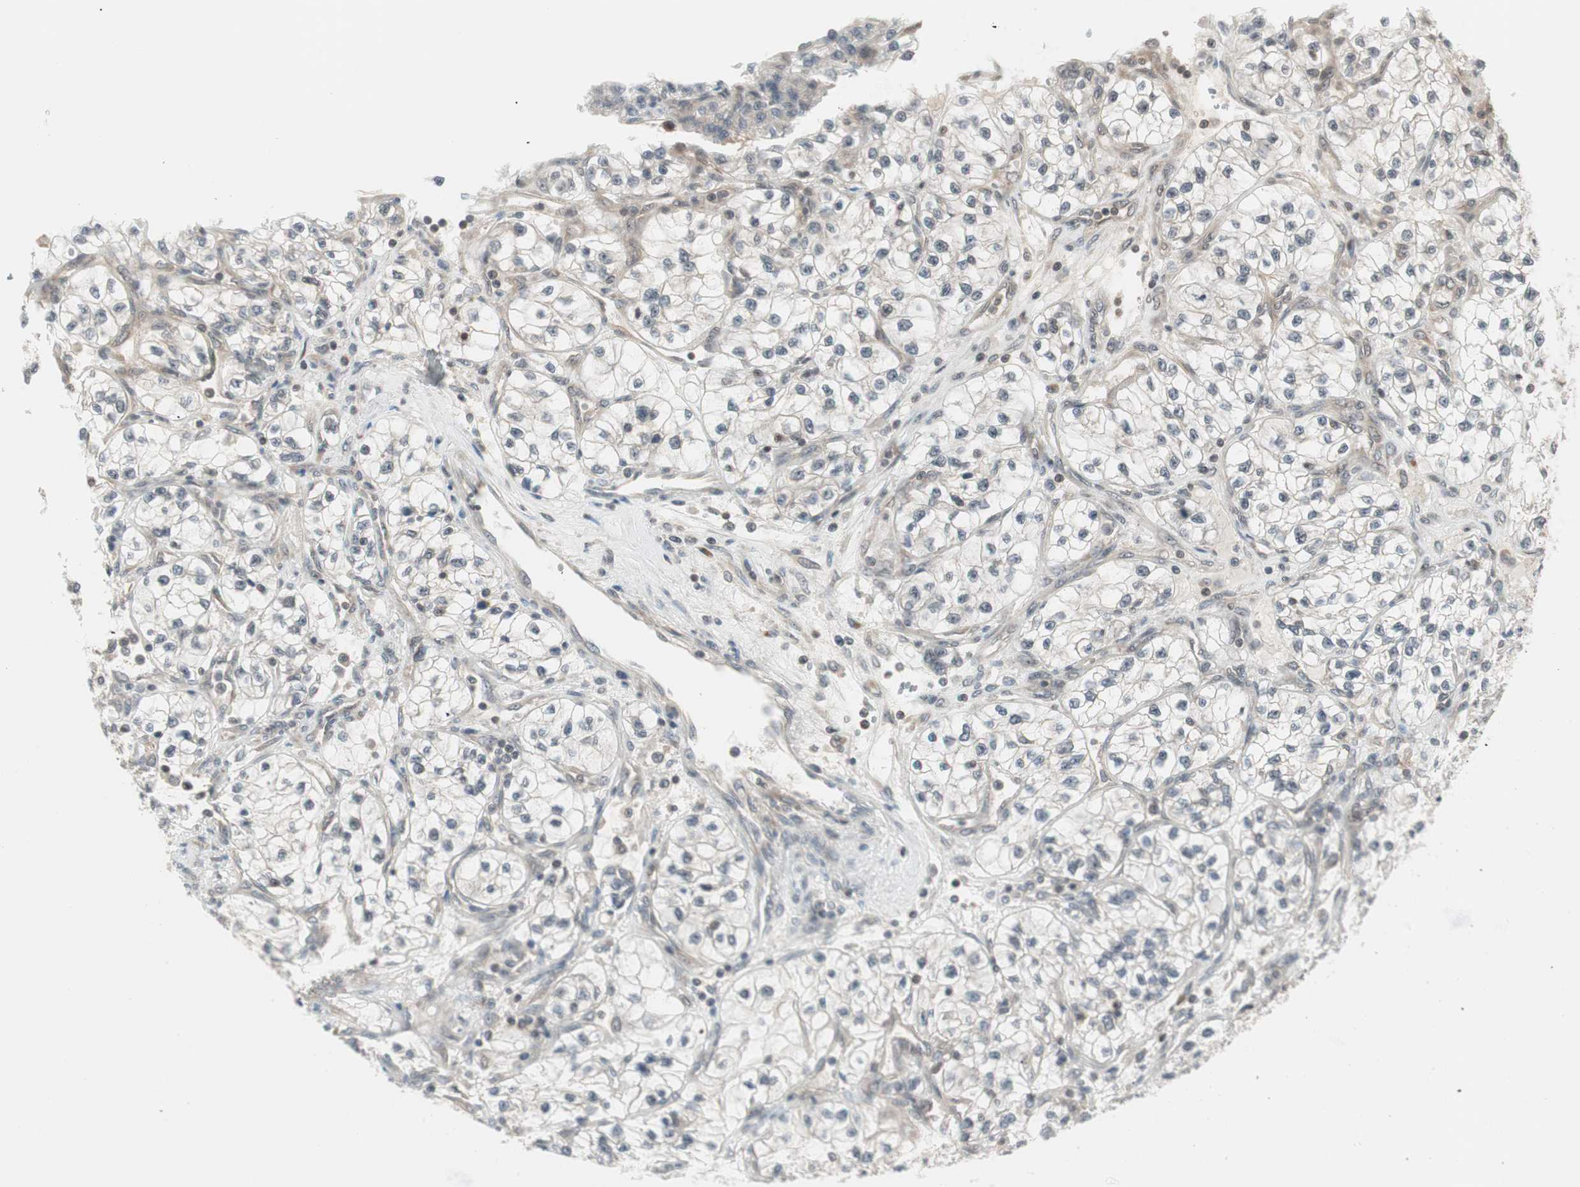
{"staining": {"intensity": "weak", "quantity": "<25%", "location": "cytoplasmic/membranous,nuclear"}, "tissue": "renal cancer", "cell_type": "Tumor cells", "image_type": "cancer", "snomed": [{"axis": "morphology", "description": "Adenocarcinoma, NOS"}, {"axis": "topography", "description": "Kidney"}], "caption": "Immunohistochemical staining of adenocarcinoma (renal) reveals no significant expression in tumor cells.", "gene": "UBE2I", "patient": {"sex": "female", "age": 57}}